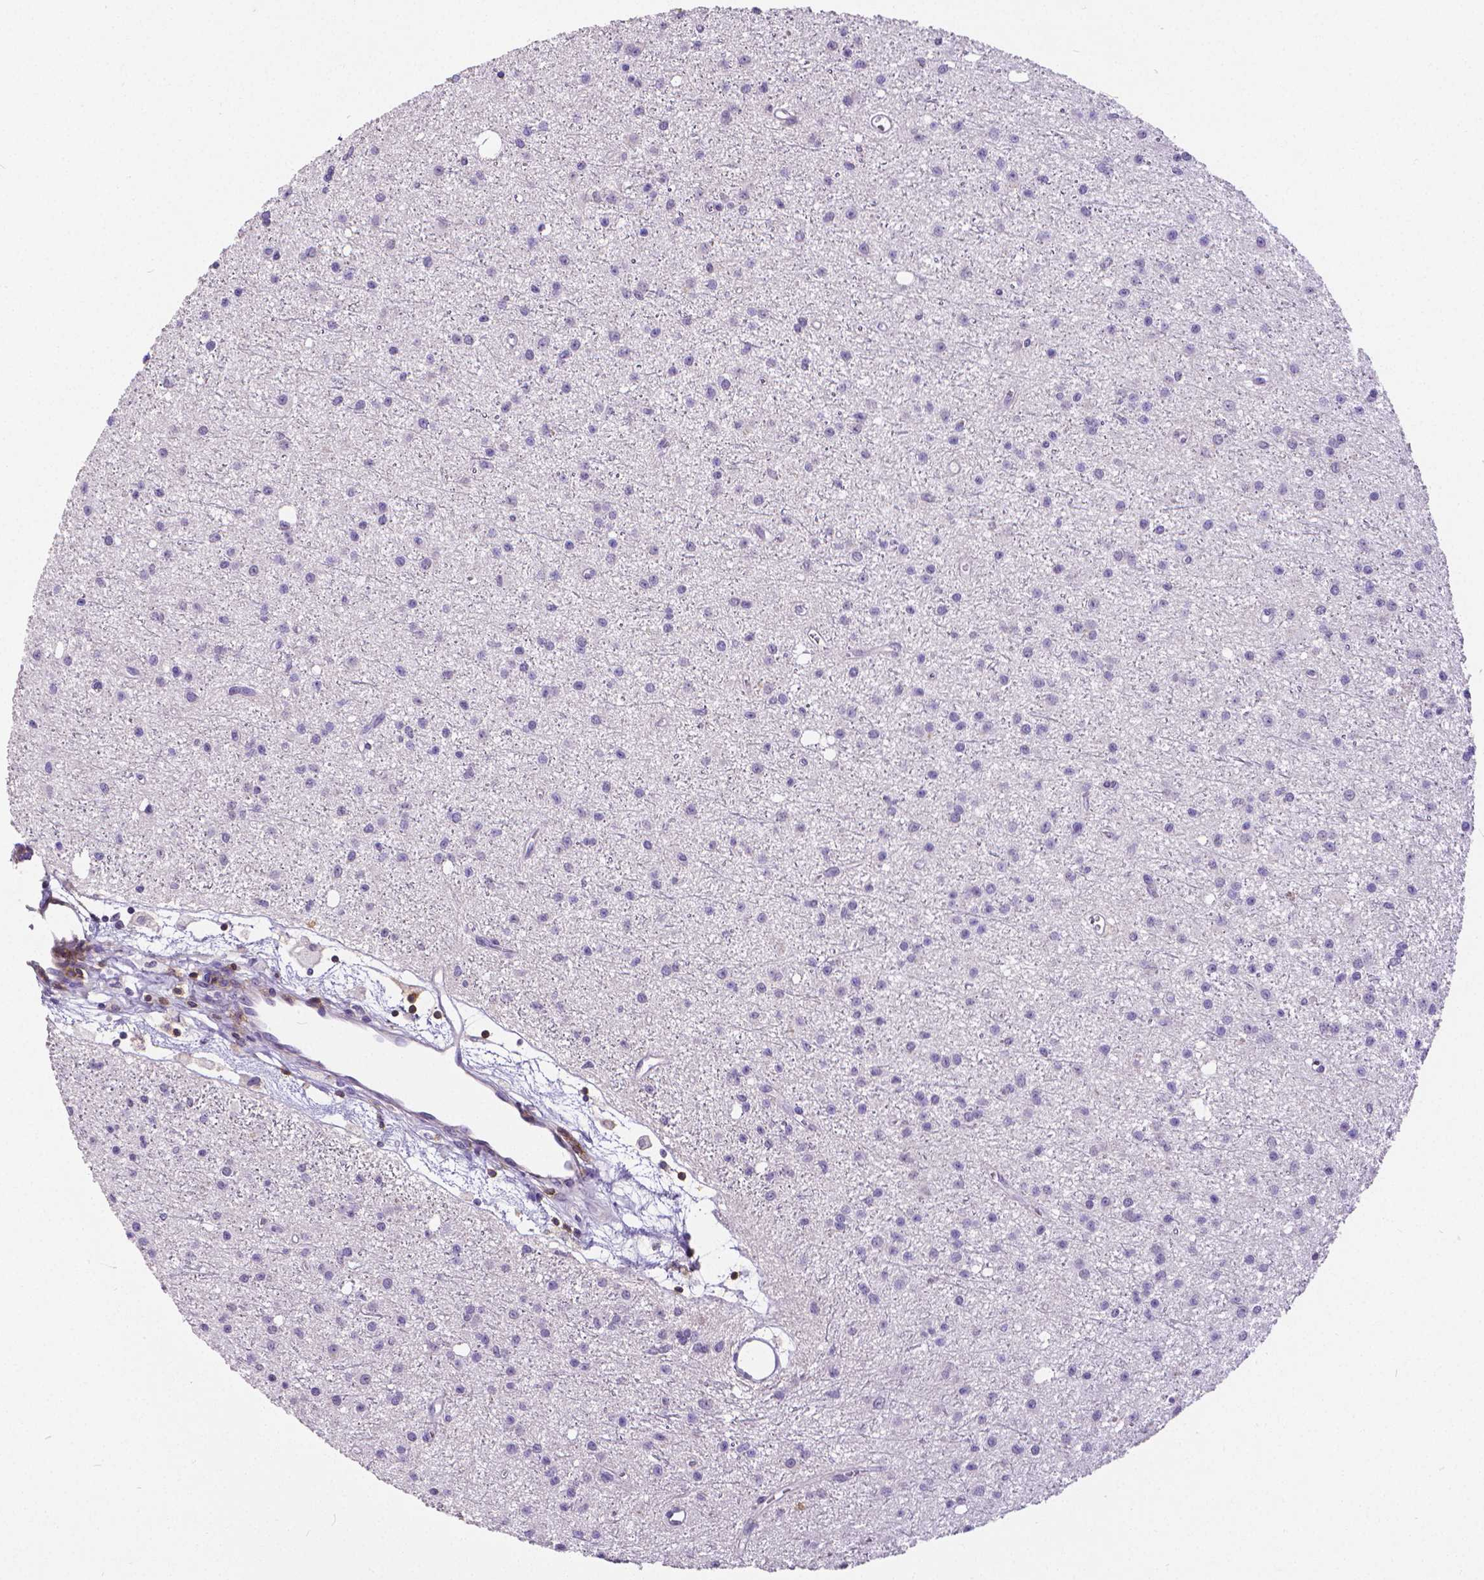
{"staining": {"intensity": "negative", "quantity": "none", "location": "none"}, "tissue": "glioma", "cell_type": "Tumor cells", "image_type": "cancer", "snomed": [{"axis": "morphology", "description": "Glioma, malignant, Low grade"}, {"axis": "topography", "description": "Brain"}], "caption": "Immunohistochemical staining of human malignant low-grade glioma displays no significant expression in tumor cells.", "gene": "CD4", "patient": {"sex": "male", "age": 27}}